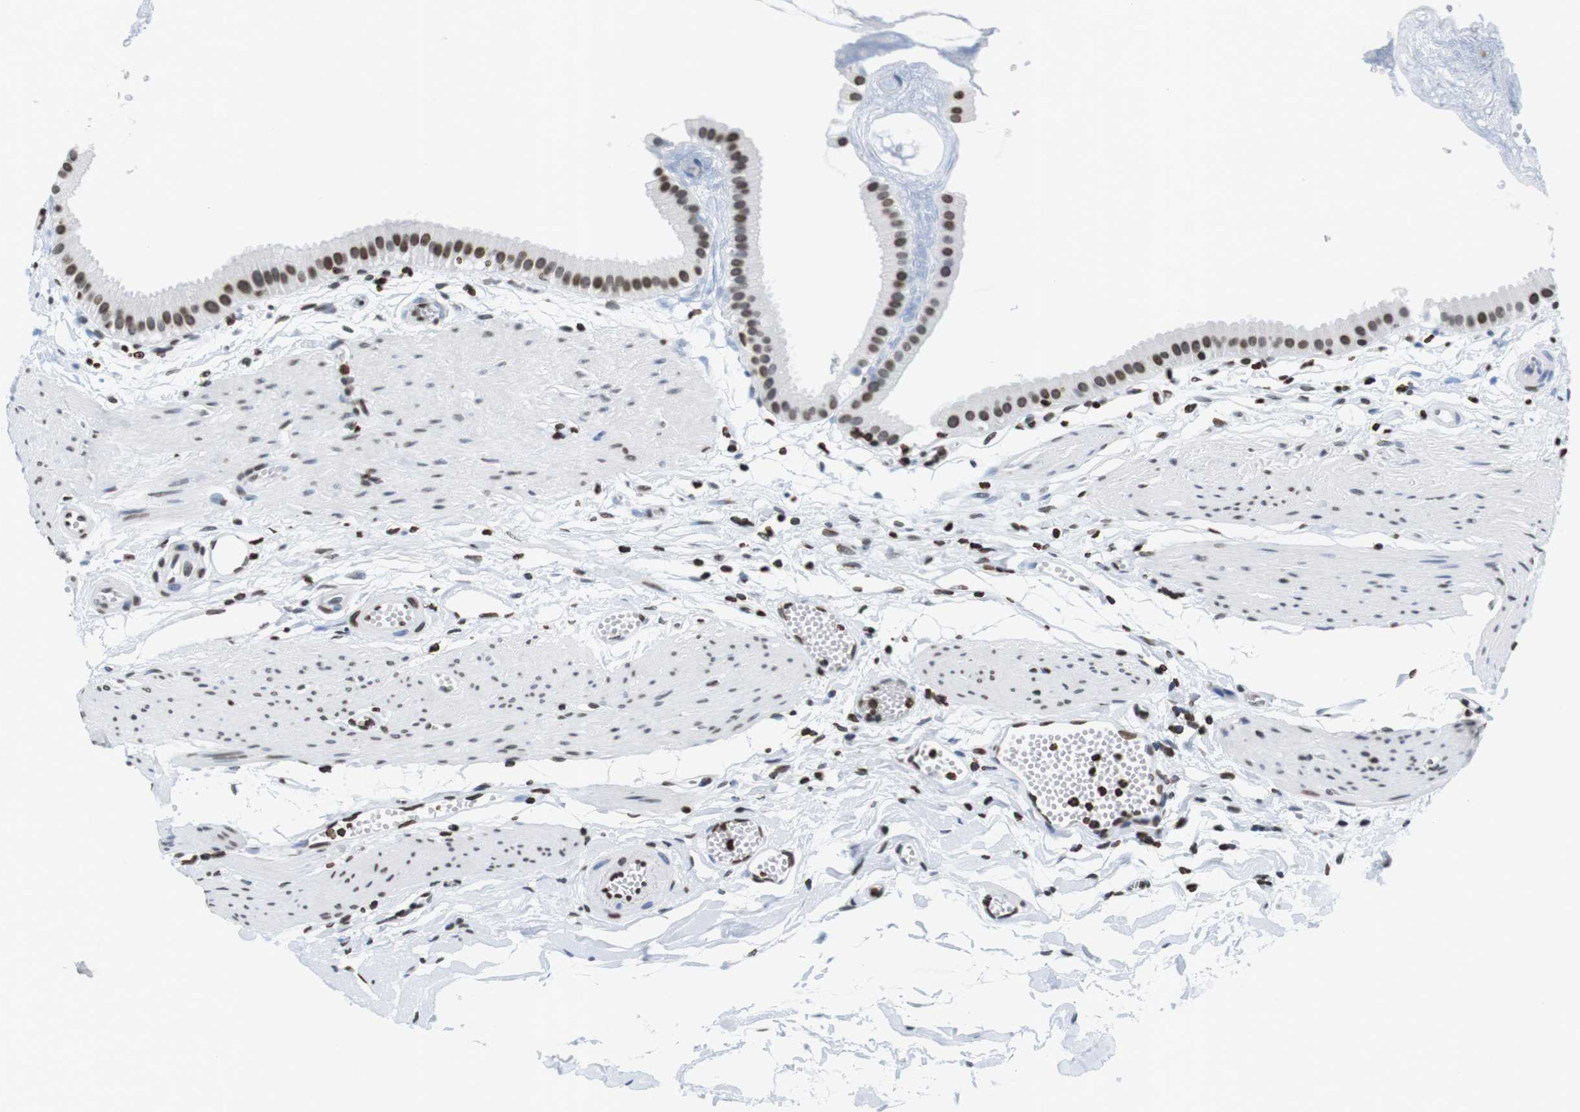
{"staining": {"intensity": "moderate", "quantity": ">75%", "location": "nuclear"}, "tissue": "gallbladder", "cell_type": "Glandular cells", "image_type": "normal", "snomed": [{"axis": "morphology", "description": "Normal tissue, NOS"}, {"axis": "topography", "description": "Gallbladder"}], "caption": "Protein positivity by immunohistochemistry (IHC) reveals moderate nuclear positivity in approximately >75% of glandular cells in benign gallbladder.", "gene": "BSX", "patient": {"sex": "female", "age": 64}}